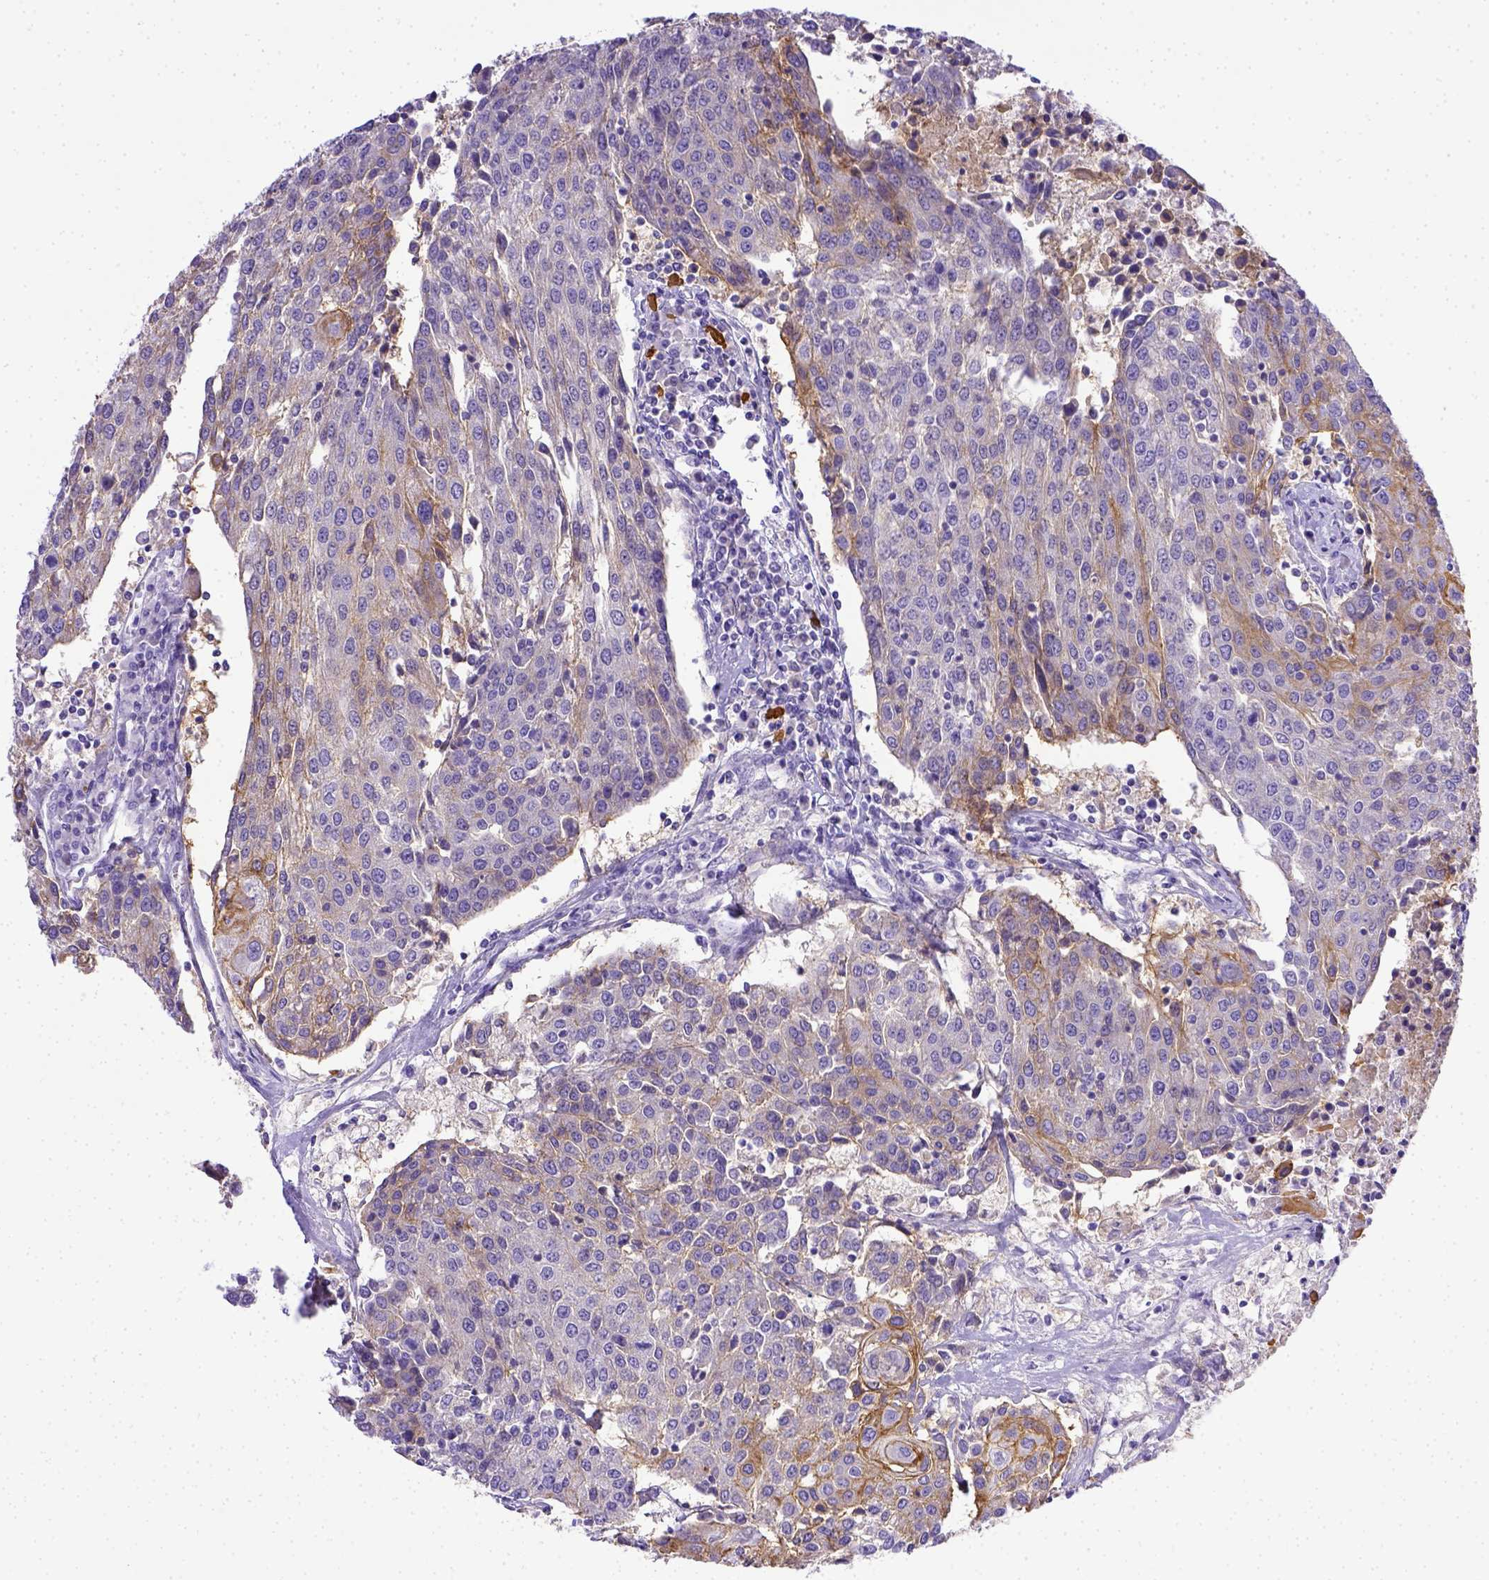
{"staining": {"intensity": "moderate", "quantity": "<25%", "location": "cytoplasmic/membranous"}, "tissue": "urothelial cancer", "cell_type": "Tumor cells", "image_type": "cancer", "snomed": [{"axis": "morphology", "description": "Urothelial carcinoma, High grade"}, {"axis": "topography", "description": "Urinary bladder"}], "caption": "Immunohistochemistry (IHC) photomicrograph of human urothelial carcinoma (high-grade) stained for a protein (brown), which reveals low levels of moderate cytoplasmic/membranous staining in approximately <25% of tumor cells.", "gene": "BTN1A1", "patient": {"sex": "female", "age": 85}}